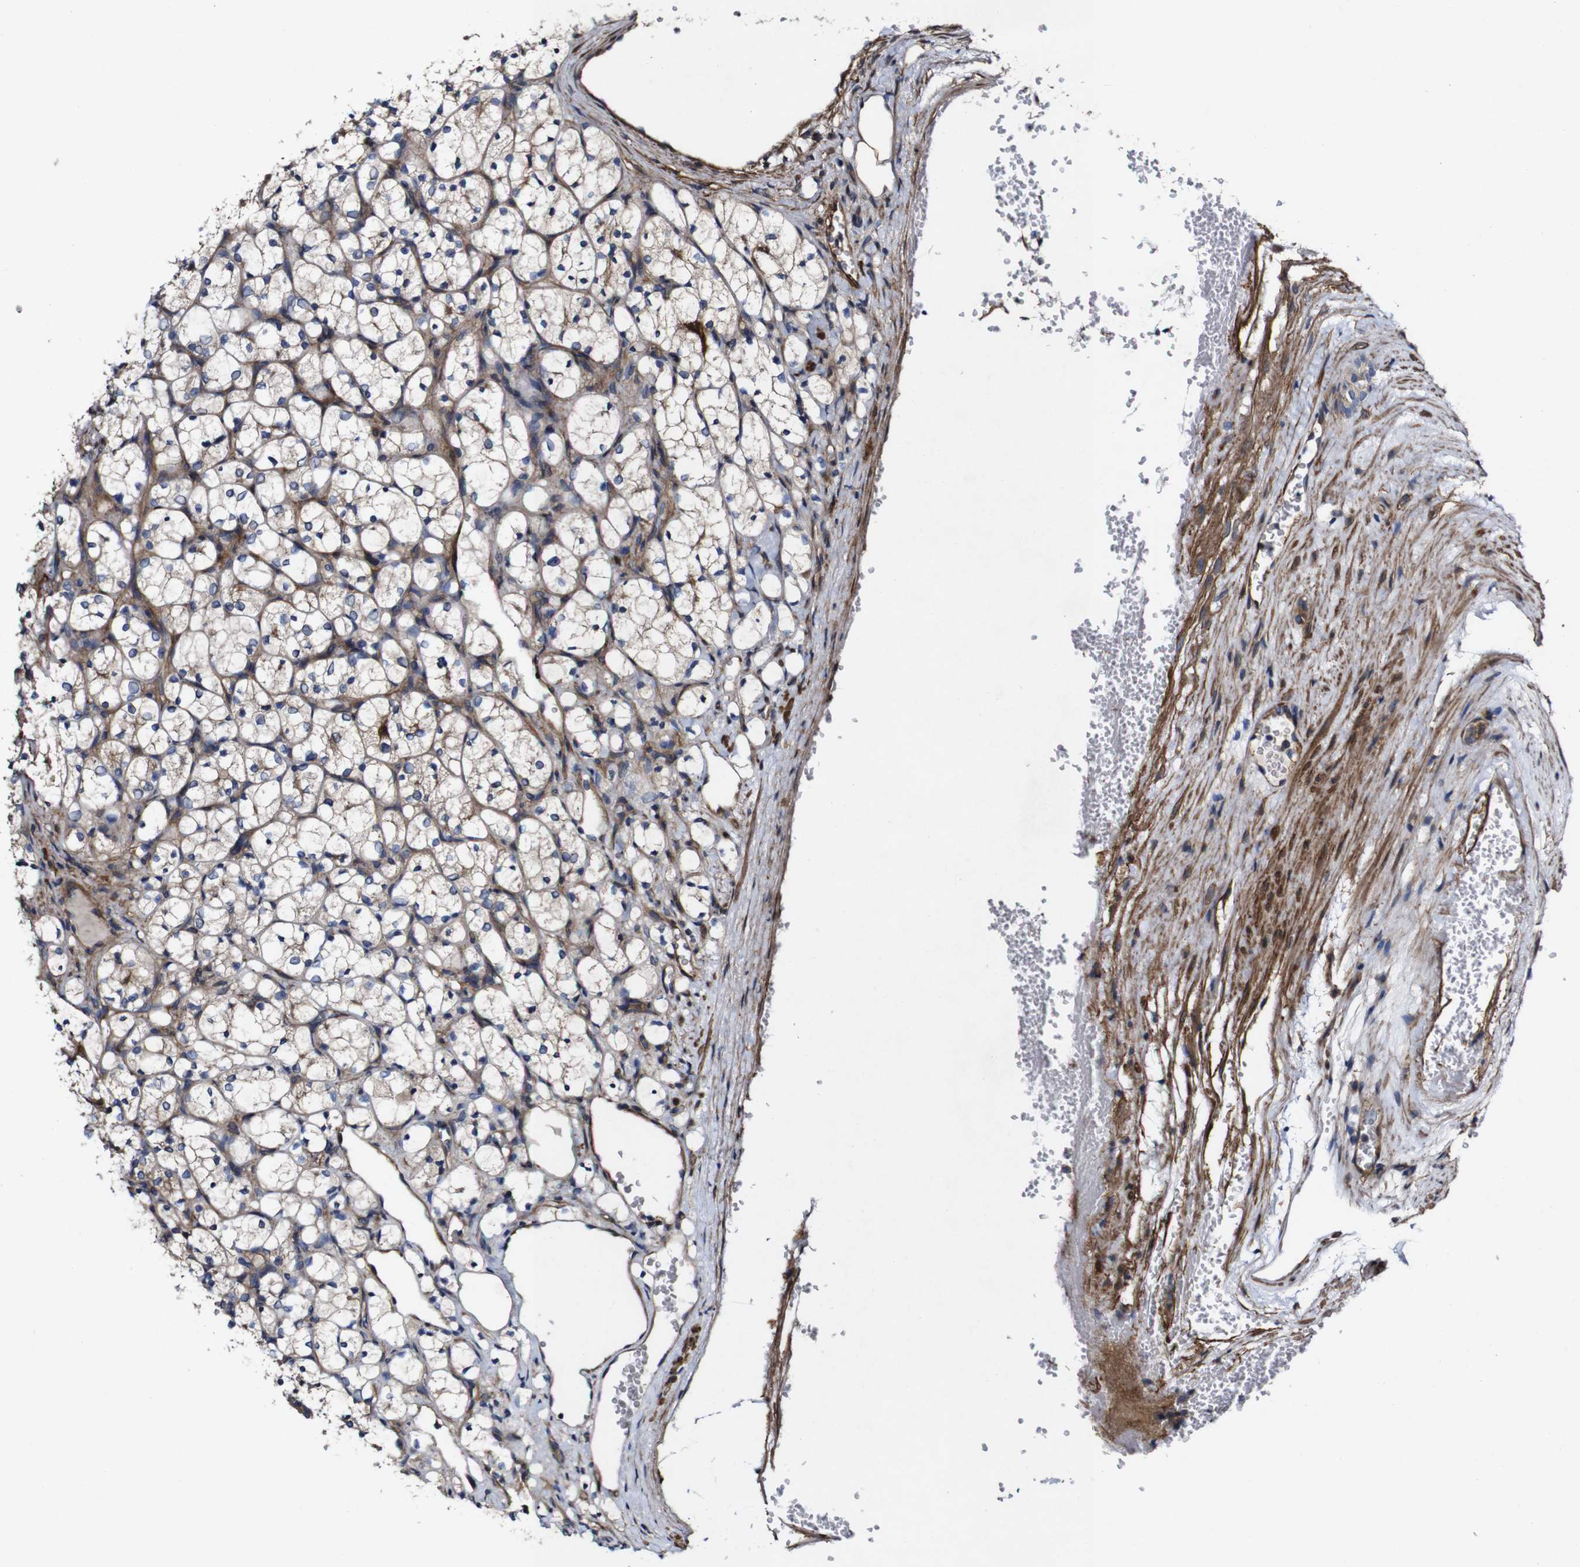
{"staining": {"intensity": "weak", "quantity": ">75%", "location": "cytoplasmic/membranous"}, "tissue": "renal cancer", "cell_type": "Tumor cells", "image_type": "cancer", "snomed": [{"axis": "morphology", "description": "Adenocarcinoma, NOS"}, {"axis": "topography", "description": "Kidney"}], "caption": "Adenocarcinoma (renal) stained with DAB immunohistochemistry (IHC) reveals low levels of weak cytoplasmic/membranous staining in approximately >75% of tumor cells. (Stains: DAB (3,3'-diaminobenzidine) in brown, nuclei in blue, Microscopy: brightfield microscopy at high magnification).", "gene": "GSDME", "patient": {"sex": "female", "age": 69}}